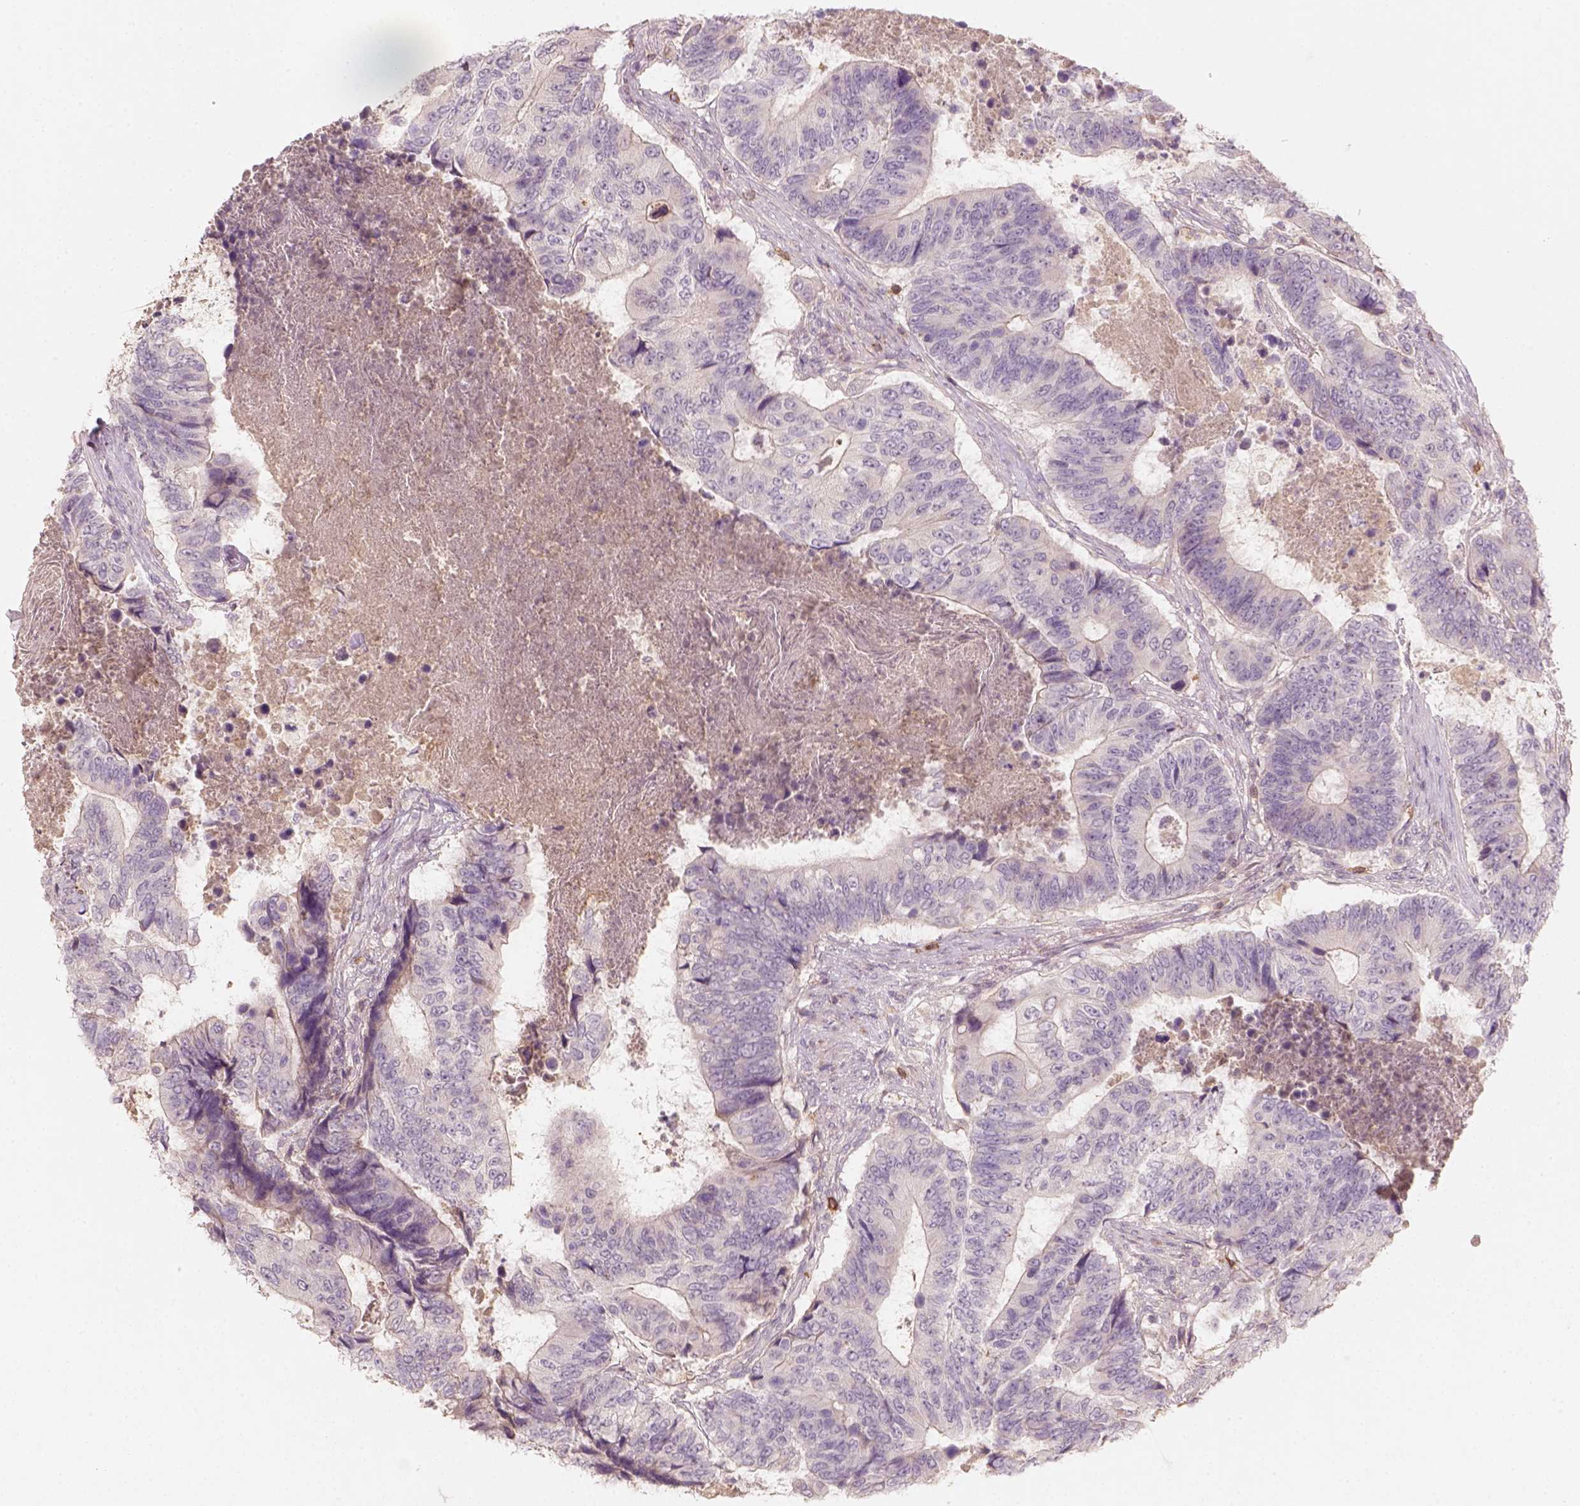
{"staining": {"intensity": "negative", "quantity": "none", "location": "none"}, "tissue": "colorectal cancer", "cell_type": "Tumor cells", "image_type": "cancer", "snomed": [{"axis": "morphology", "description": "Adenocarcinoma, NOS"}, {"axis": "topography", "description": "Colon"}], "caption": "Human colorectal cancer (adenocarcinoma) stained for a protein using immunohistochemistry (IHC) exhibits no expression in tumor cells.", "gene": "AQP9", "patient": {"sex": "female", "age": 48}}